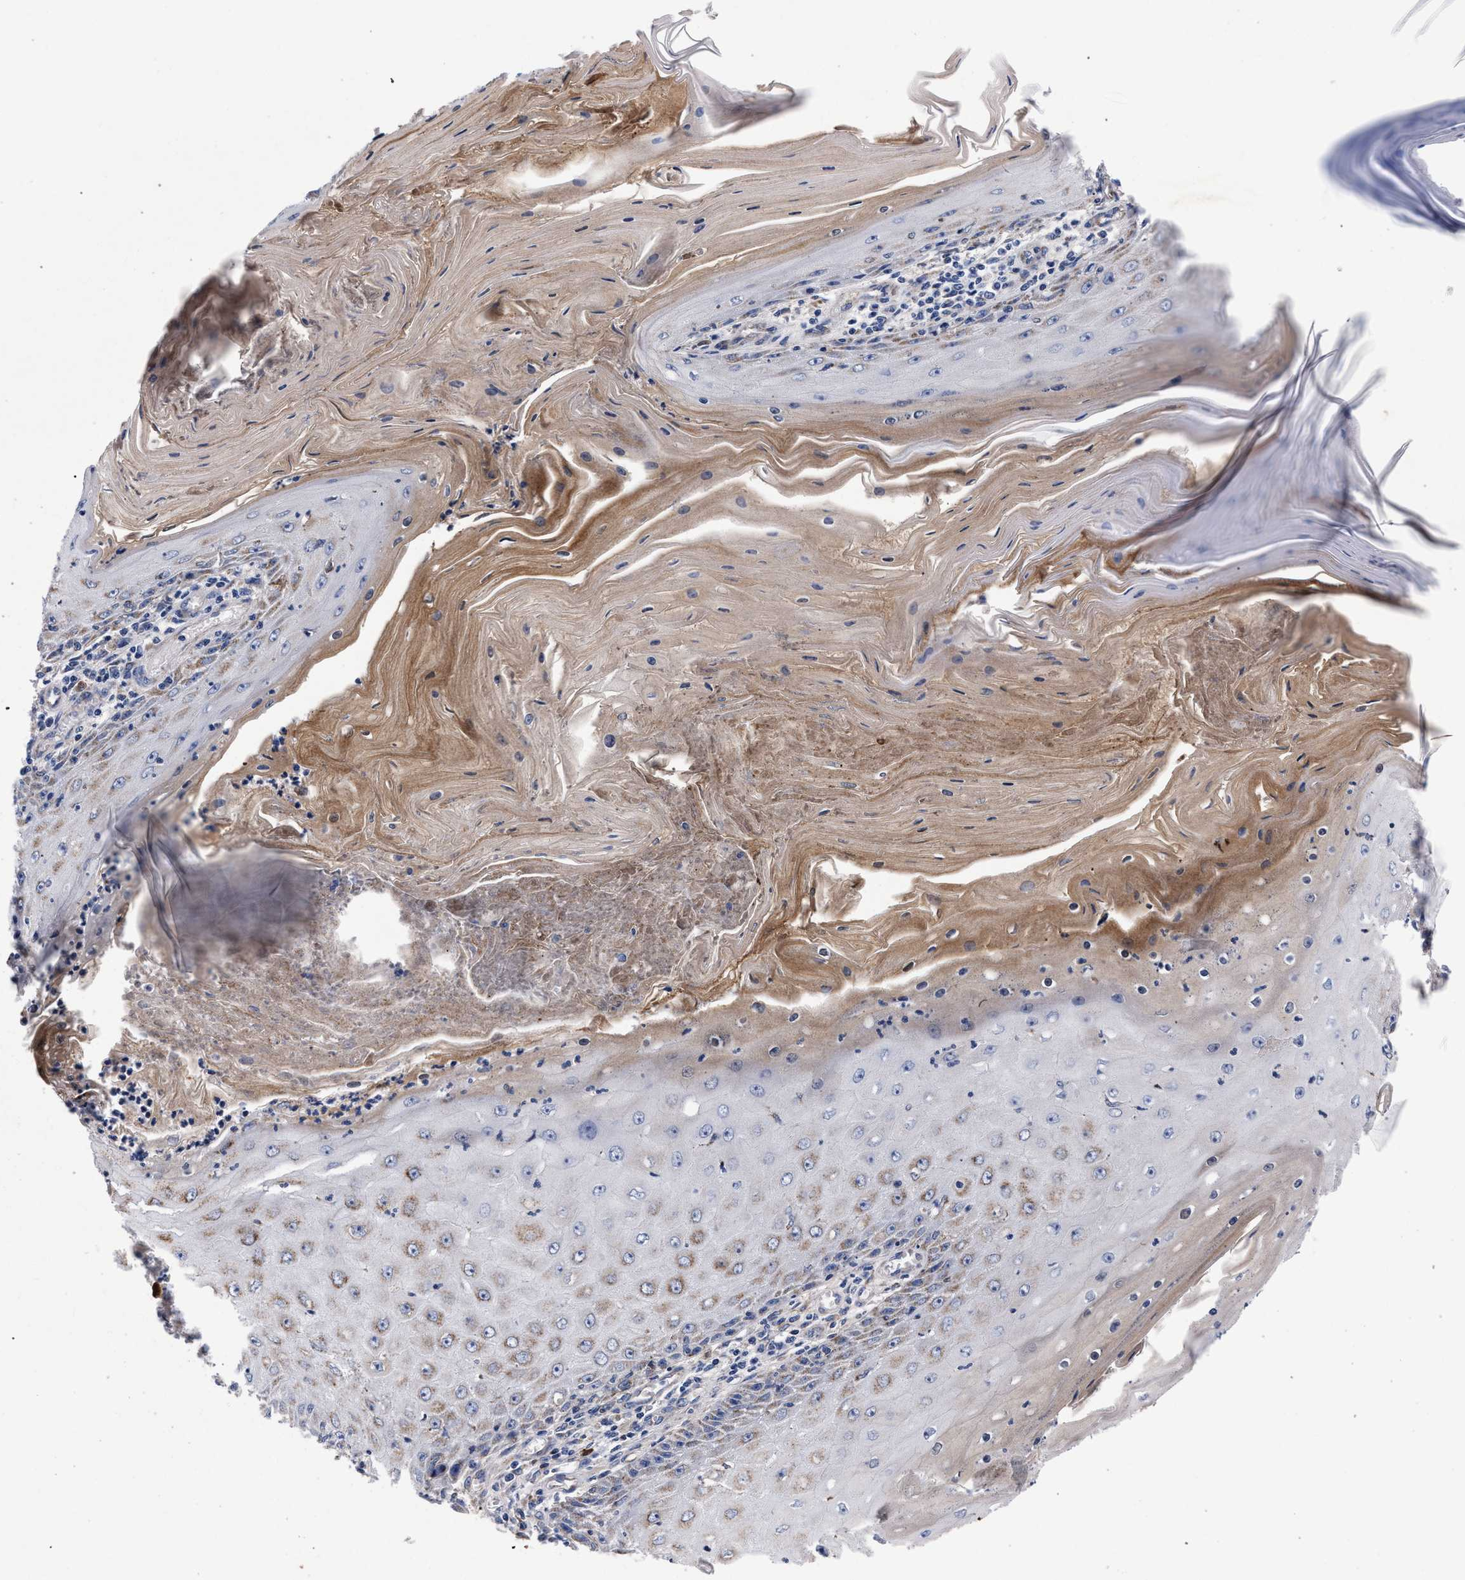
{"staining": {"intensity": "weak", "quantity": "25%-75%", "location": "cytoplasmic/membranous"}, "tissue": "skin cancer", "cell_type": "Tumor cells", "image_type": "cancer", "snomed": [{"axis": "morphology", "description": "Squamous cell carcinoma, NOS"}, {"axis": "topography", "description": "Skin"}], "caption": "Squamous cell carcinoma (skin) stained with a protein marker displays weak staining in tumor cells.", "gene": "ACOX1", "patient": {"sex": "female", "age": 73}}